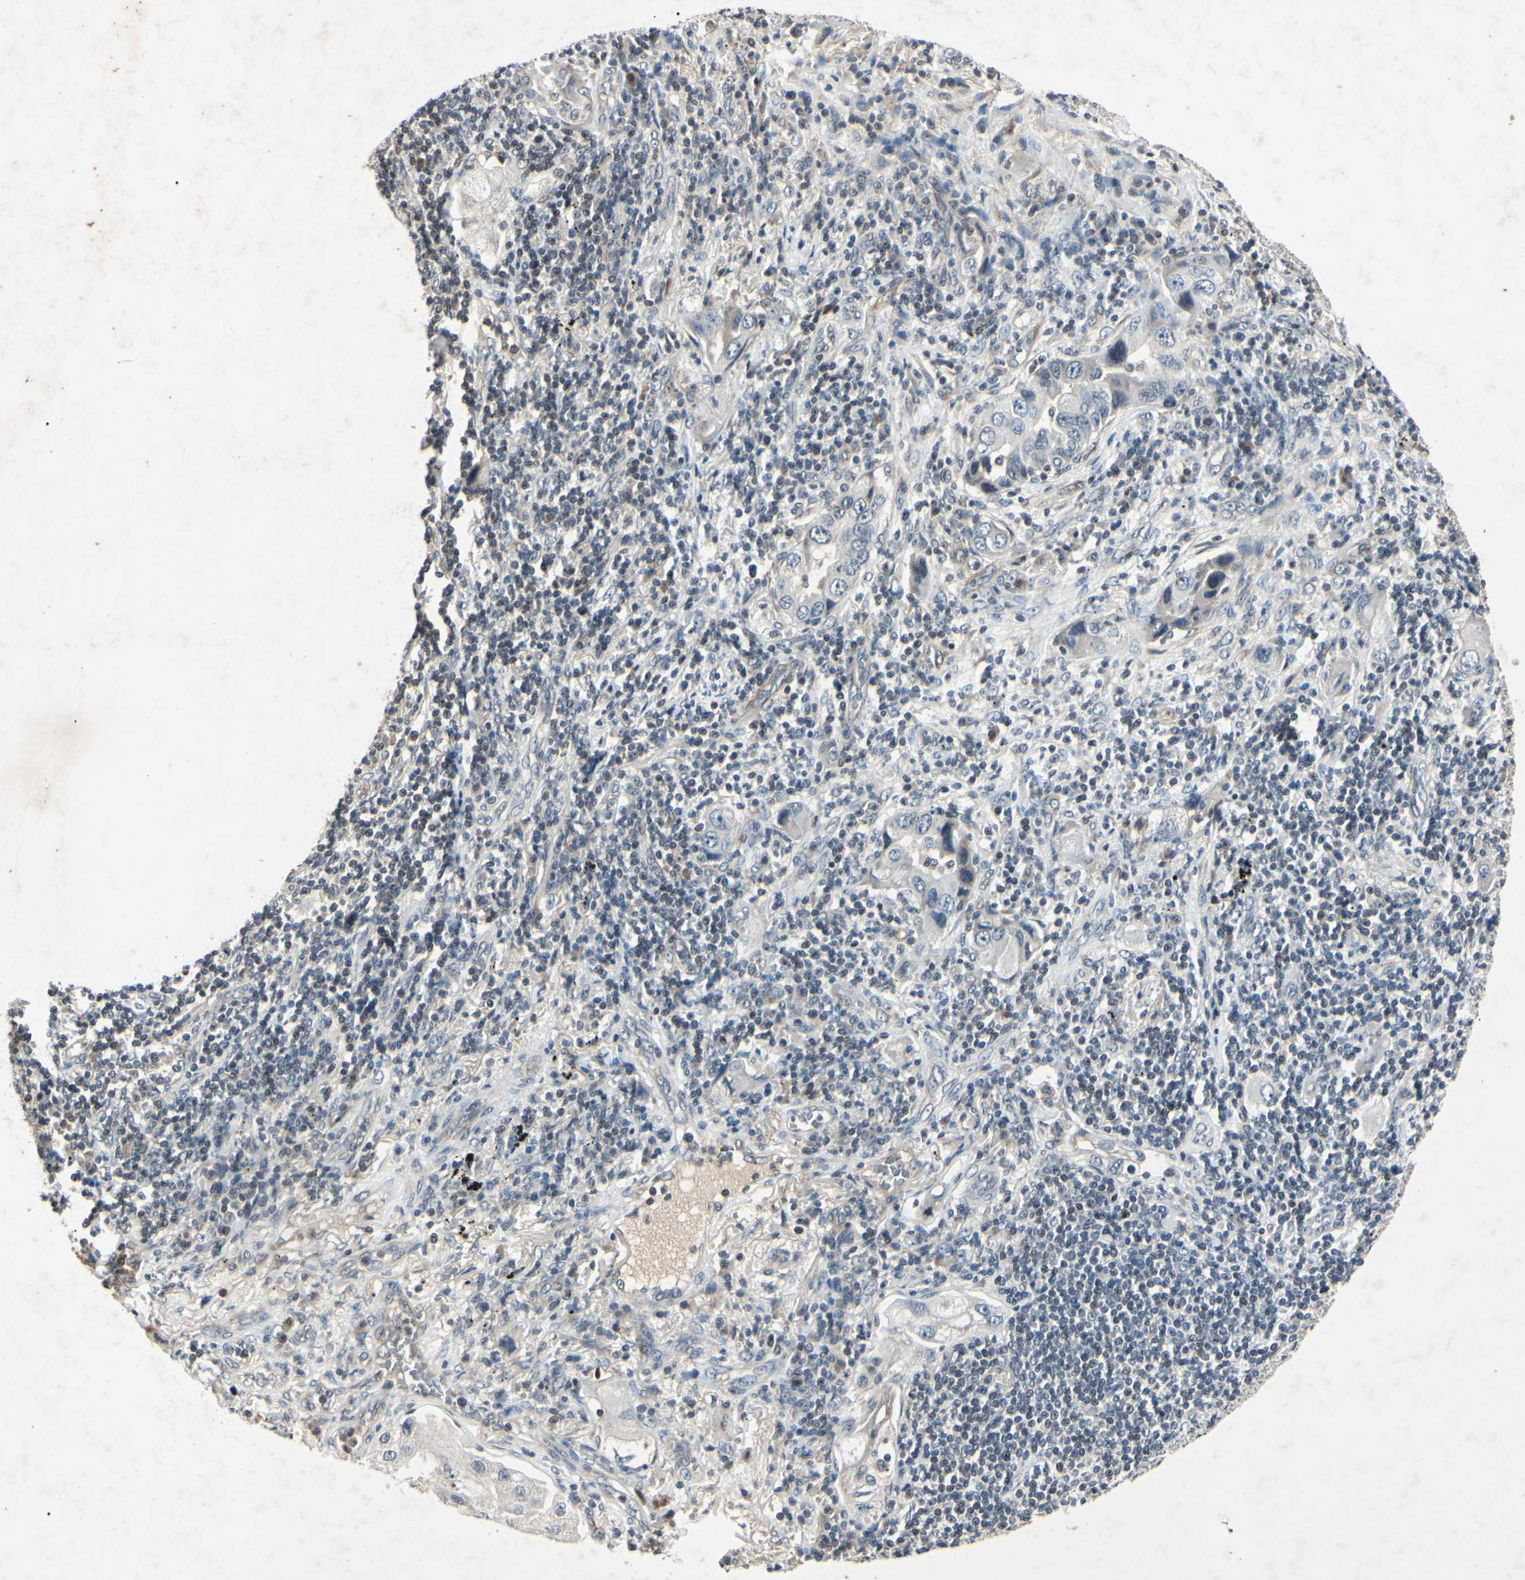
{"staining": {"intensity": "negative", "quantity": "none", "location": "none"}, "tissue": "lung cancer", "cell_type": "Tumor cells", "image_type": "cancer", "snomed": [{"axis": "morphology", "description": "Adenocarcinoma, NOS"}, {"axis": "topography", "description": "Lung"}], "caption": "Immunohistochemical staining of human lung cancer (adenocarcinoma) shows no significant expression in tumor cells.", "gene": "AEBP1", "patient": {"sex": "female", "age": 65}}